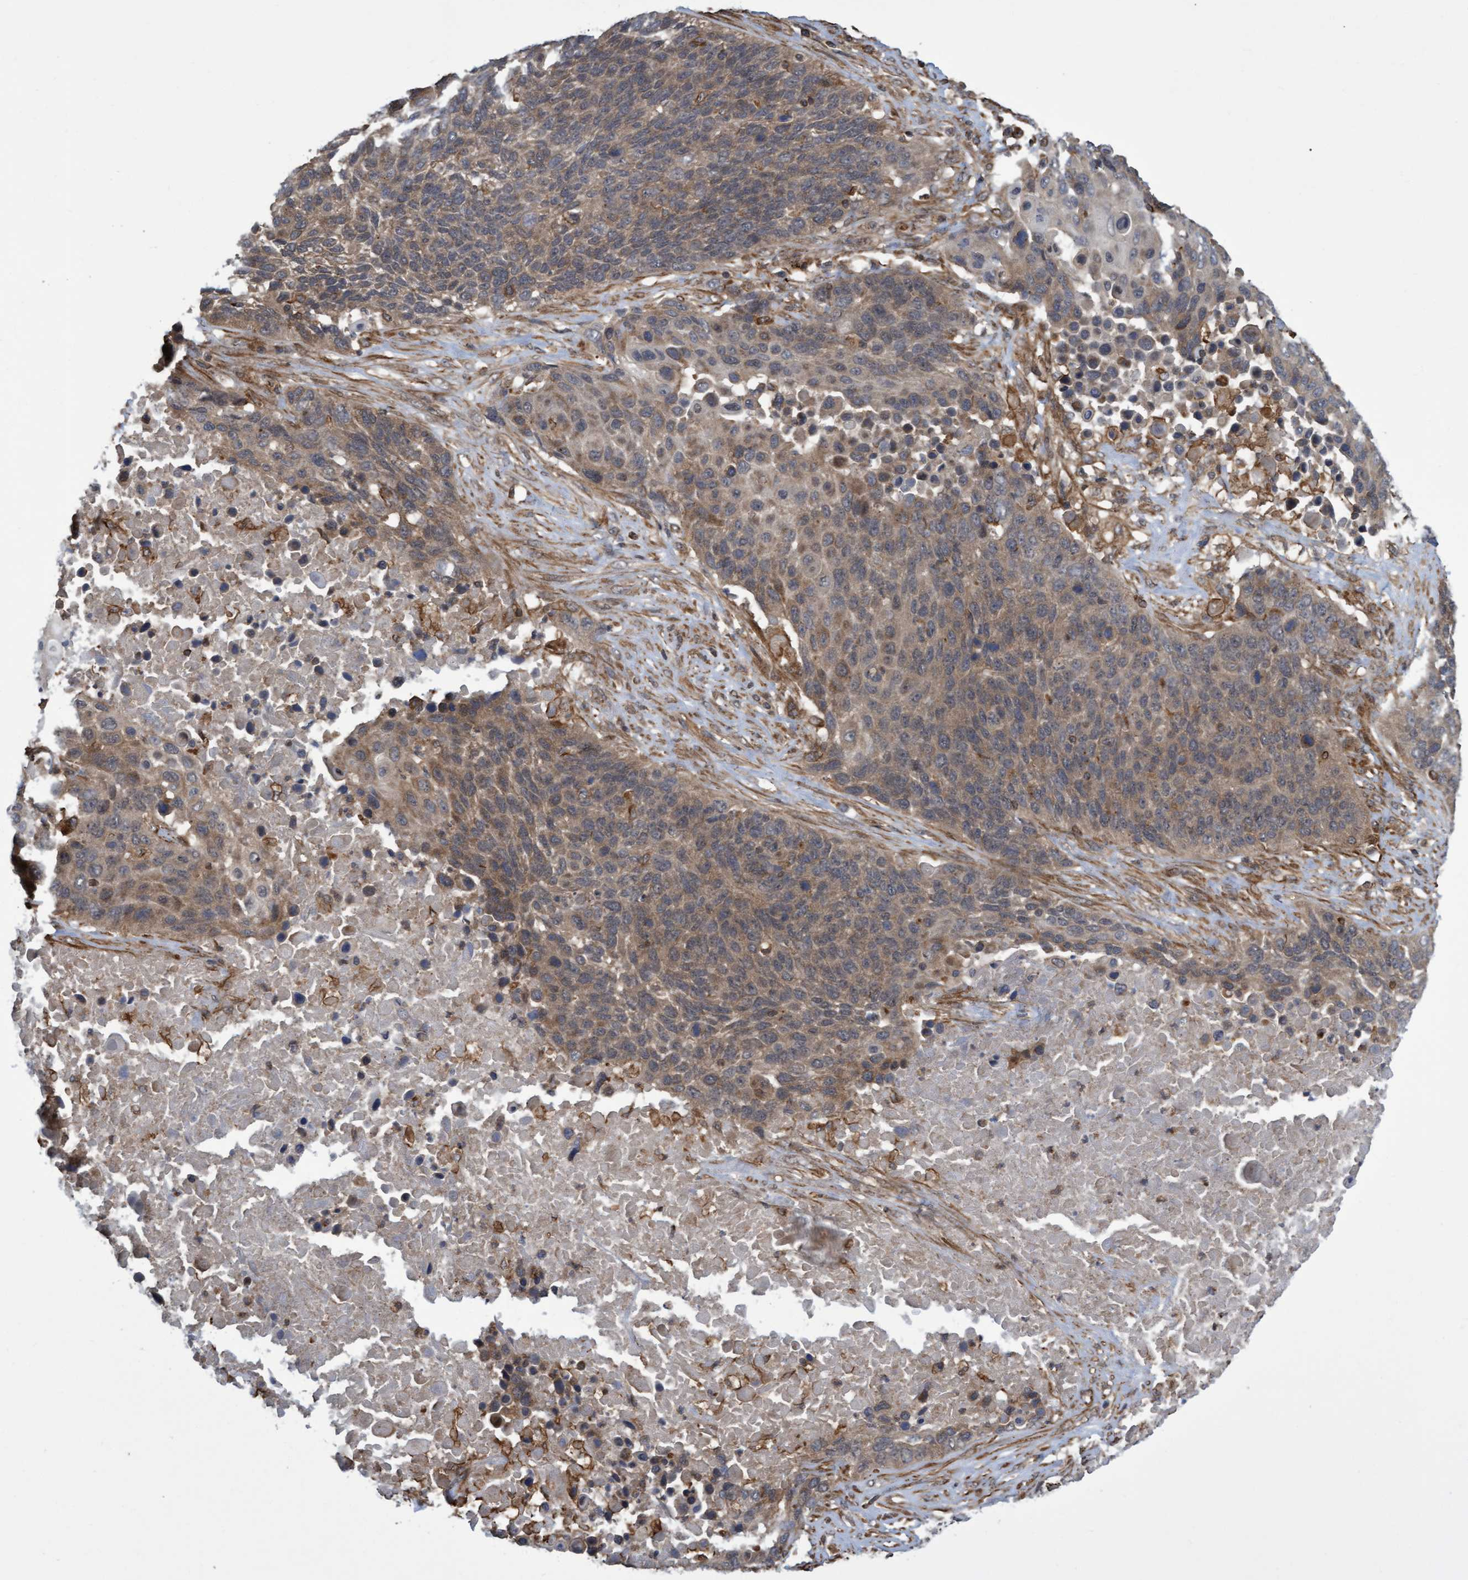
{"staining": {"intensity": "weak", "quantity": ">75%", "location": "cytoplasmic/membranous"}, "tissue": "lung cancer", "cell_type": "Tumor cells", "image_type": "cancer", "snomed": [{"axis": "morphology", "description": "Squamous cell carcinoma, NOS"}, {"axis": "topography", "description": "Lung"}], "caption": "Weak cytoplasmic/membranous expression for a protein is appreciated in approximately >75% of tumor cells of lung squamous cell carcinoma using immunohistochemistry (IHC).", "gene": "TNFRSF10B", "patient": {"sex": "male", "age": 66}}